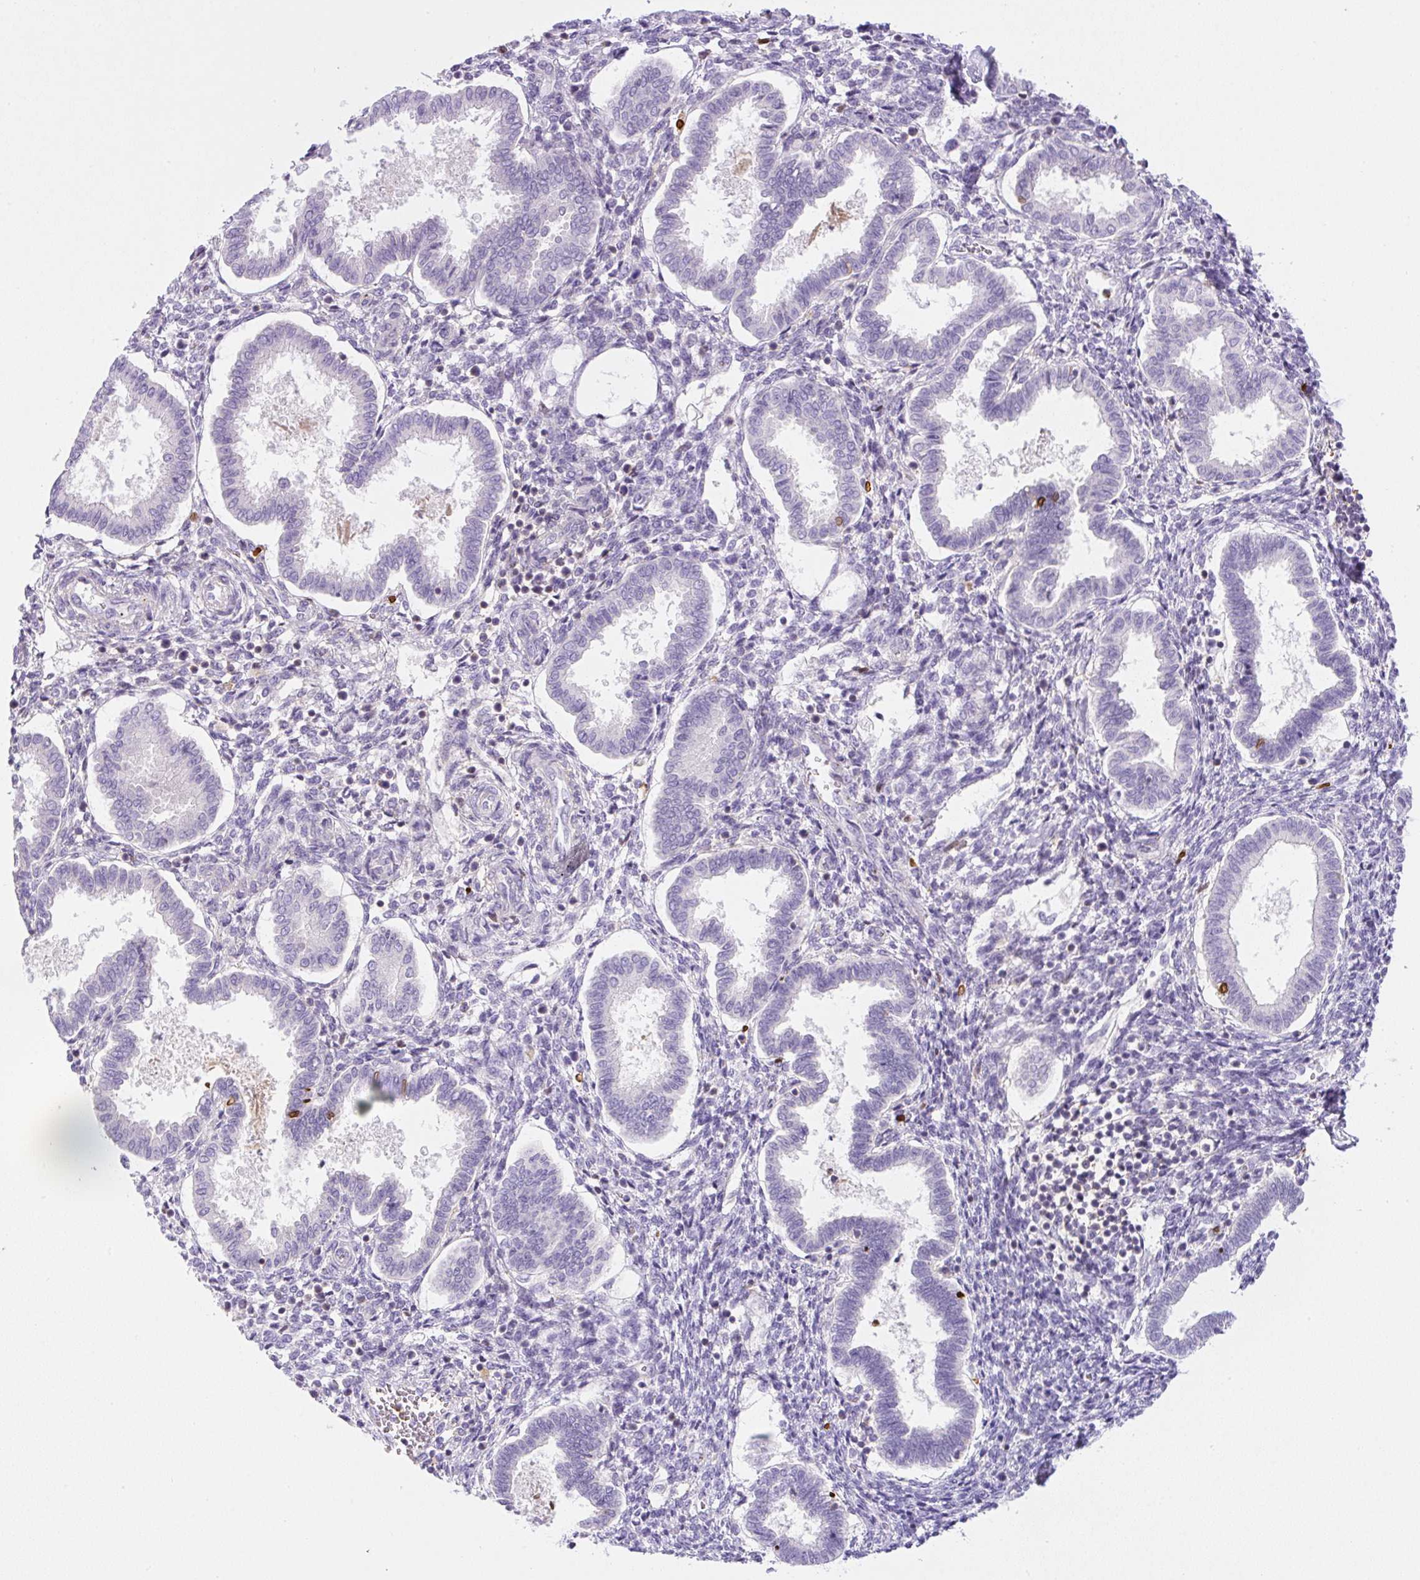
{"staining": {"intensity": "negative", "quantity": "none", "location": "none"}, "tissue": "endometrium", "cell_type": "Cells in endometrial stroma", "image_type": "normal", "snomed": [{"axis": "morphology", "description": "Normal tissue, NOS"}, {"axis": "topography", "description": "Endometrium"}], "caption": "This is an IHC micrograph of unremarkable endometrium. There is no staining in cells in endometrial stroma.", "gene": "PIP5KL1", "patient": {"sex": "female", "age": 24}}